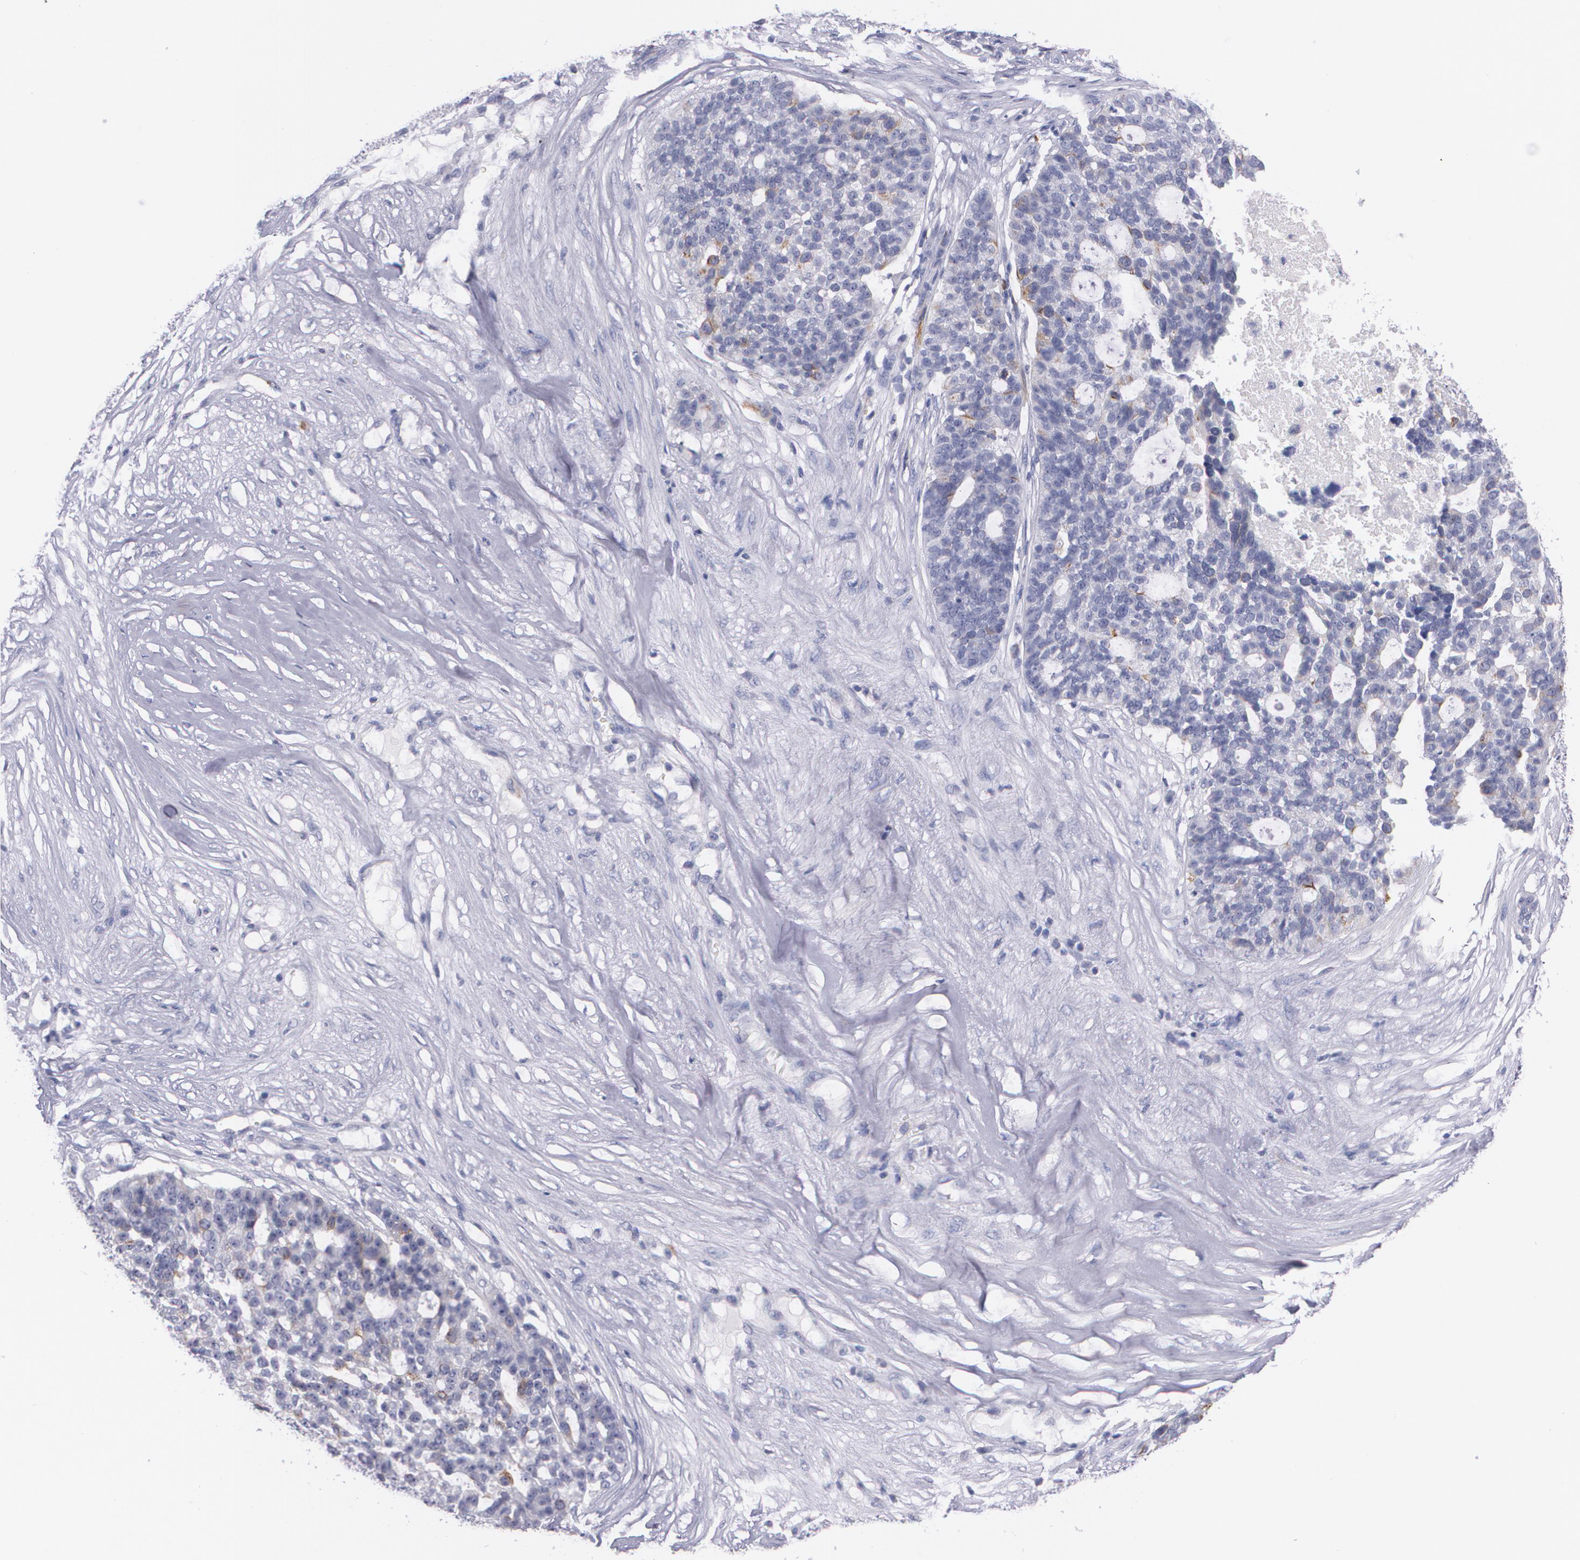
{"staining": {"intensity": "moderate", "quantity": "<25%", "location": "cytoplasmic/membranous"}, "tissue": "ovarian cancer", "cell_type": "Tumor cells", "image_type": "cancer", "snomed": [{"axis": "morphology", "description": "Cystadenocarcinoma, serous, NOS"}, {"axis": "topography", "description": "Ovary"}], "caption": "Protein staining demonstrates moderate cytoplasmic/membranous positivity in about <25% of tumor cells in ovarian cancer (serous cystadenocarcinoma).", "gene": "HMMR", "patient": {"sex": "female", "age": 59}}